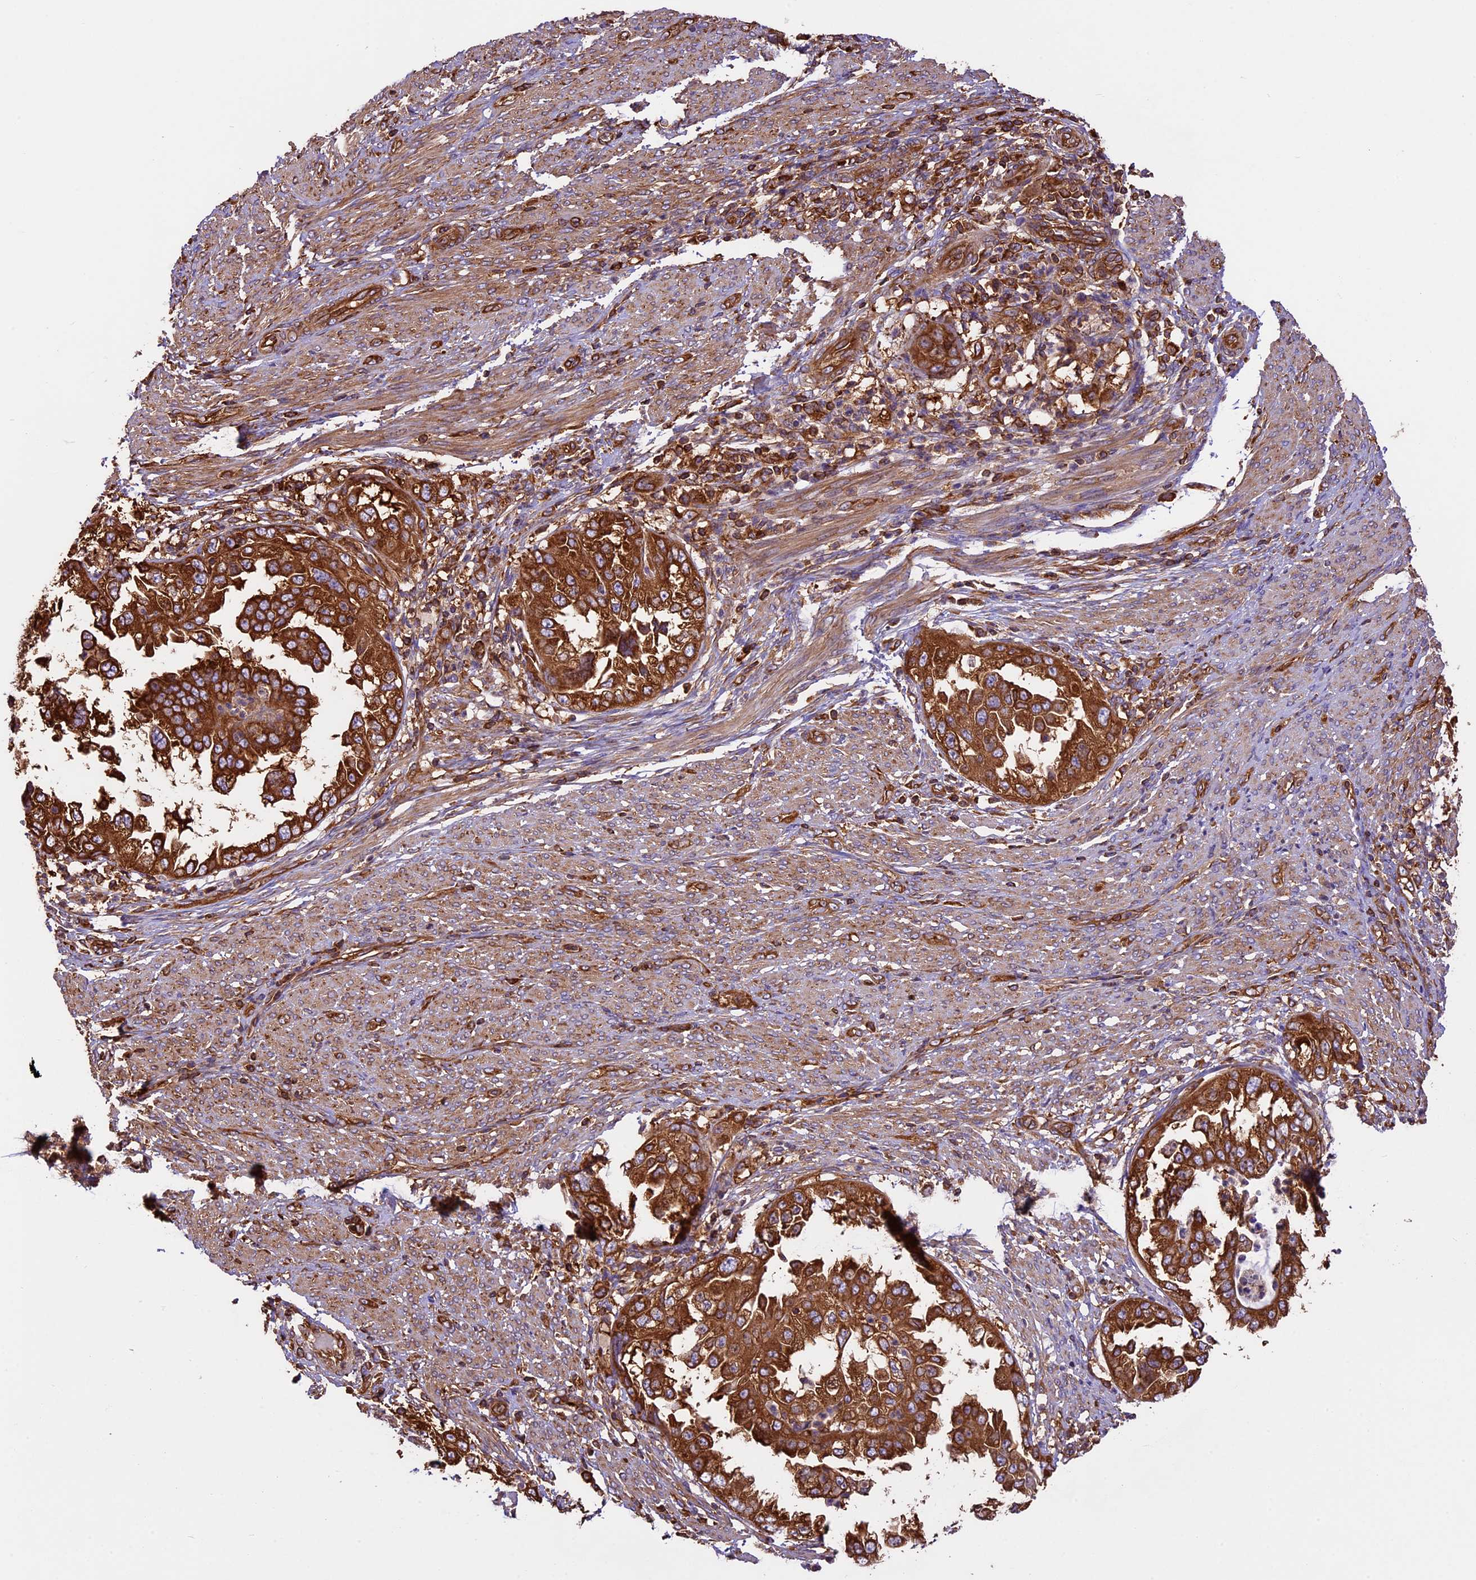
{"staining": {"intensity": "strong", "quantity": ">75%", "location": "cytoplasmic/membranous"}, "tissue": "endometrial cancer", "cell_type": "Tumor cells", "image_type": "cancer", "snomed": [{"axis": "morphology", "description": "Adenocarcinoma, NOS"}, {"axis": "topography", "description": "Endometrium"}], "caption": "Human adenocarcinoma (endometrial) stained with a protein marker displays strong staining in tumor cells.", "gene": "KARS1", "patient": {"sex": "female", "age": 85}}